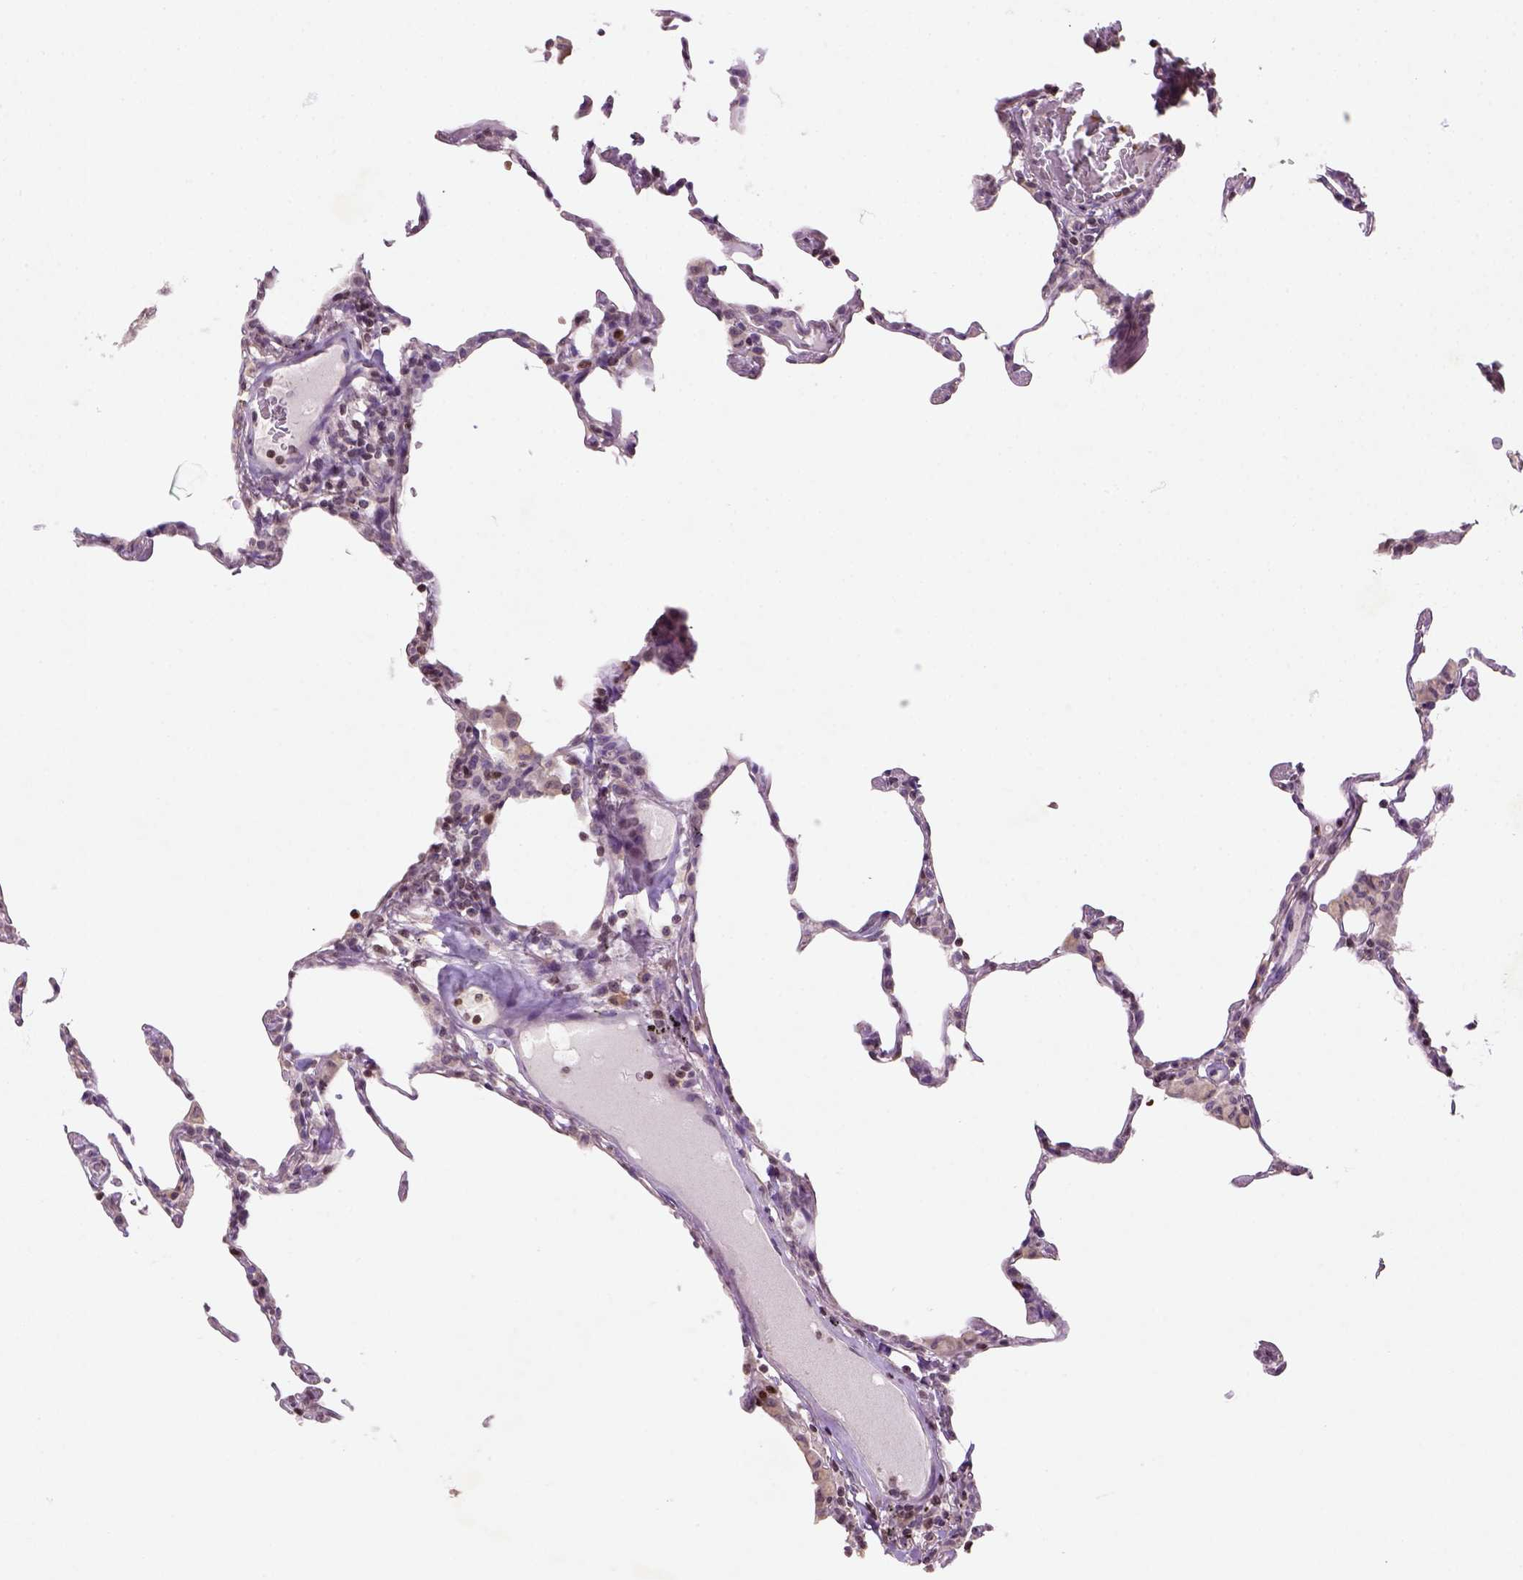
{"staining": {"intensity": "negative", "quantity": "none", "location": "none"}, "tissue": "lung", "cell_type": "Alveolar cells", "image_type": "normal", "snomed": [{"axis": "morphology", "description": "Normal tissue, NOS"}, {"axis": "topography", "description": "Lung"}], "caption": "The IHC micrograph has no significant staining in alveolar cells of lung.", "gene": "NUDT3", "patient": {"sex": "female", "age": 57}}